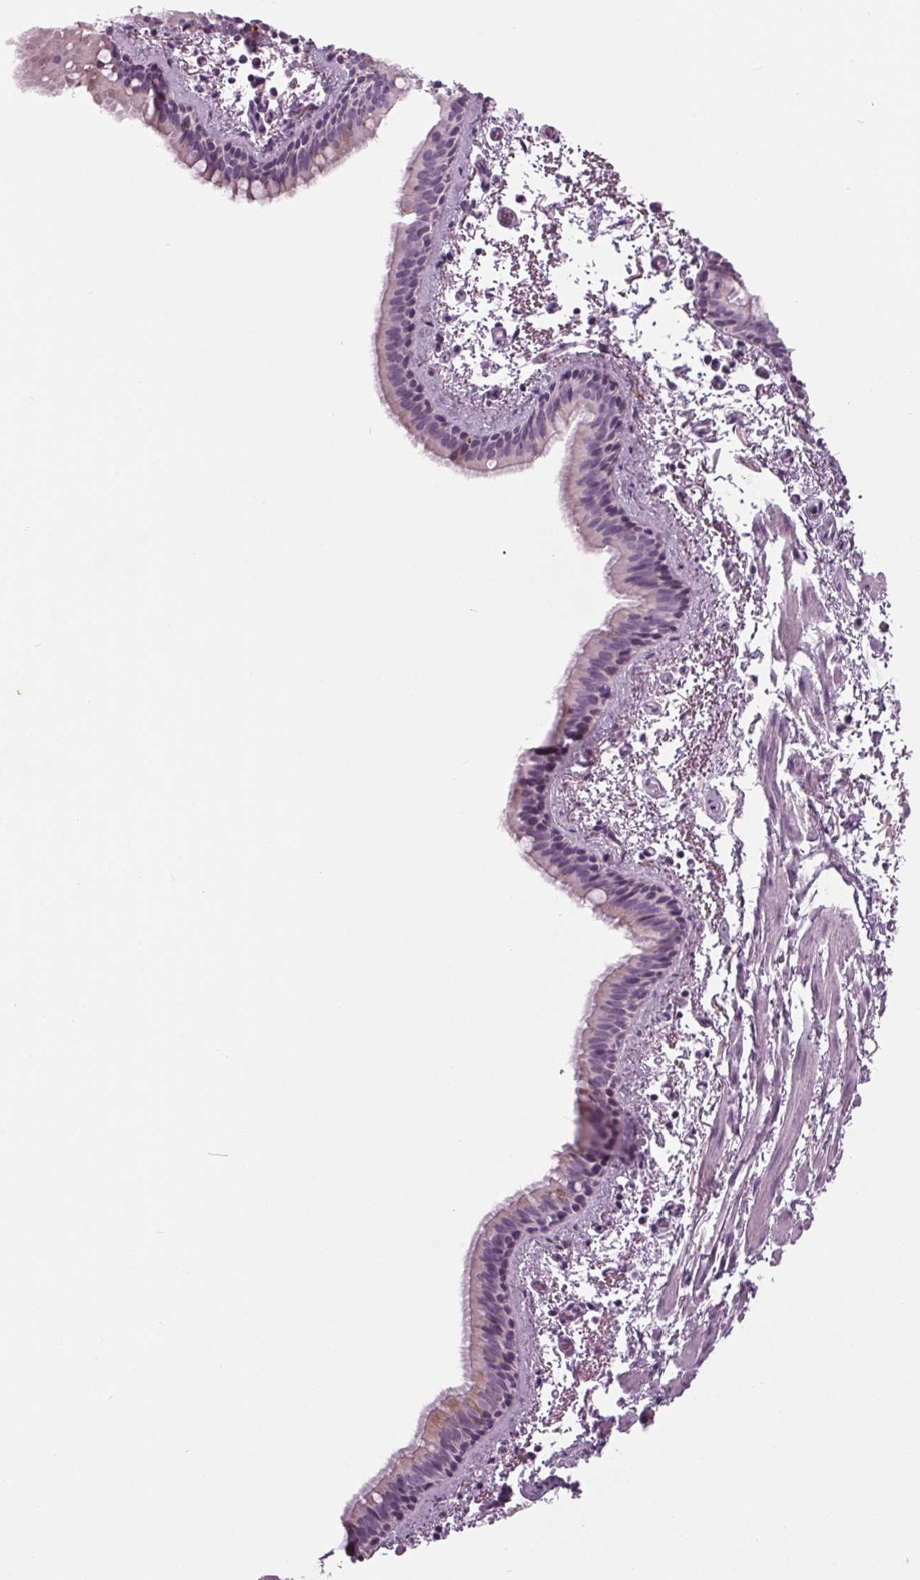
{"staining": {"intensity": "weak", "quantity": "<25%", "location": "cytoplasmic/membranous"}, "tissue": "bronchus", "cell_type": "Respiratory epithelial cells", "image_type": "normal", "snomed": [{"axis": "morphology", "description": "Normal tissue, NOS"}, {"axis": "topography", "description": "Bronchus"}], "caption": "Bronchus stained for a protein using IHC exhibits no staining respiratory epithelial cells.", "gene": "CYP3A43", "patient": {"sex": "female", "age": 61}}